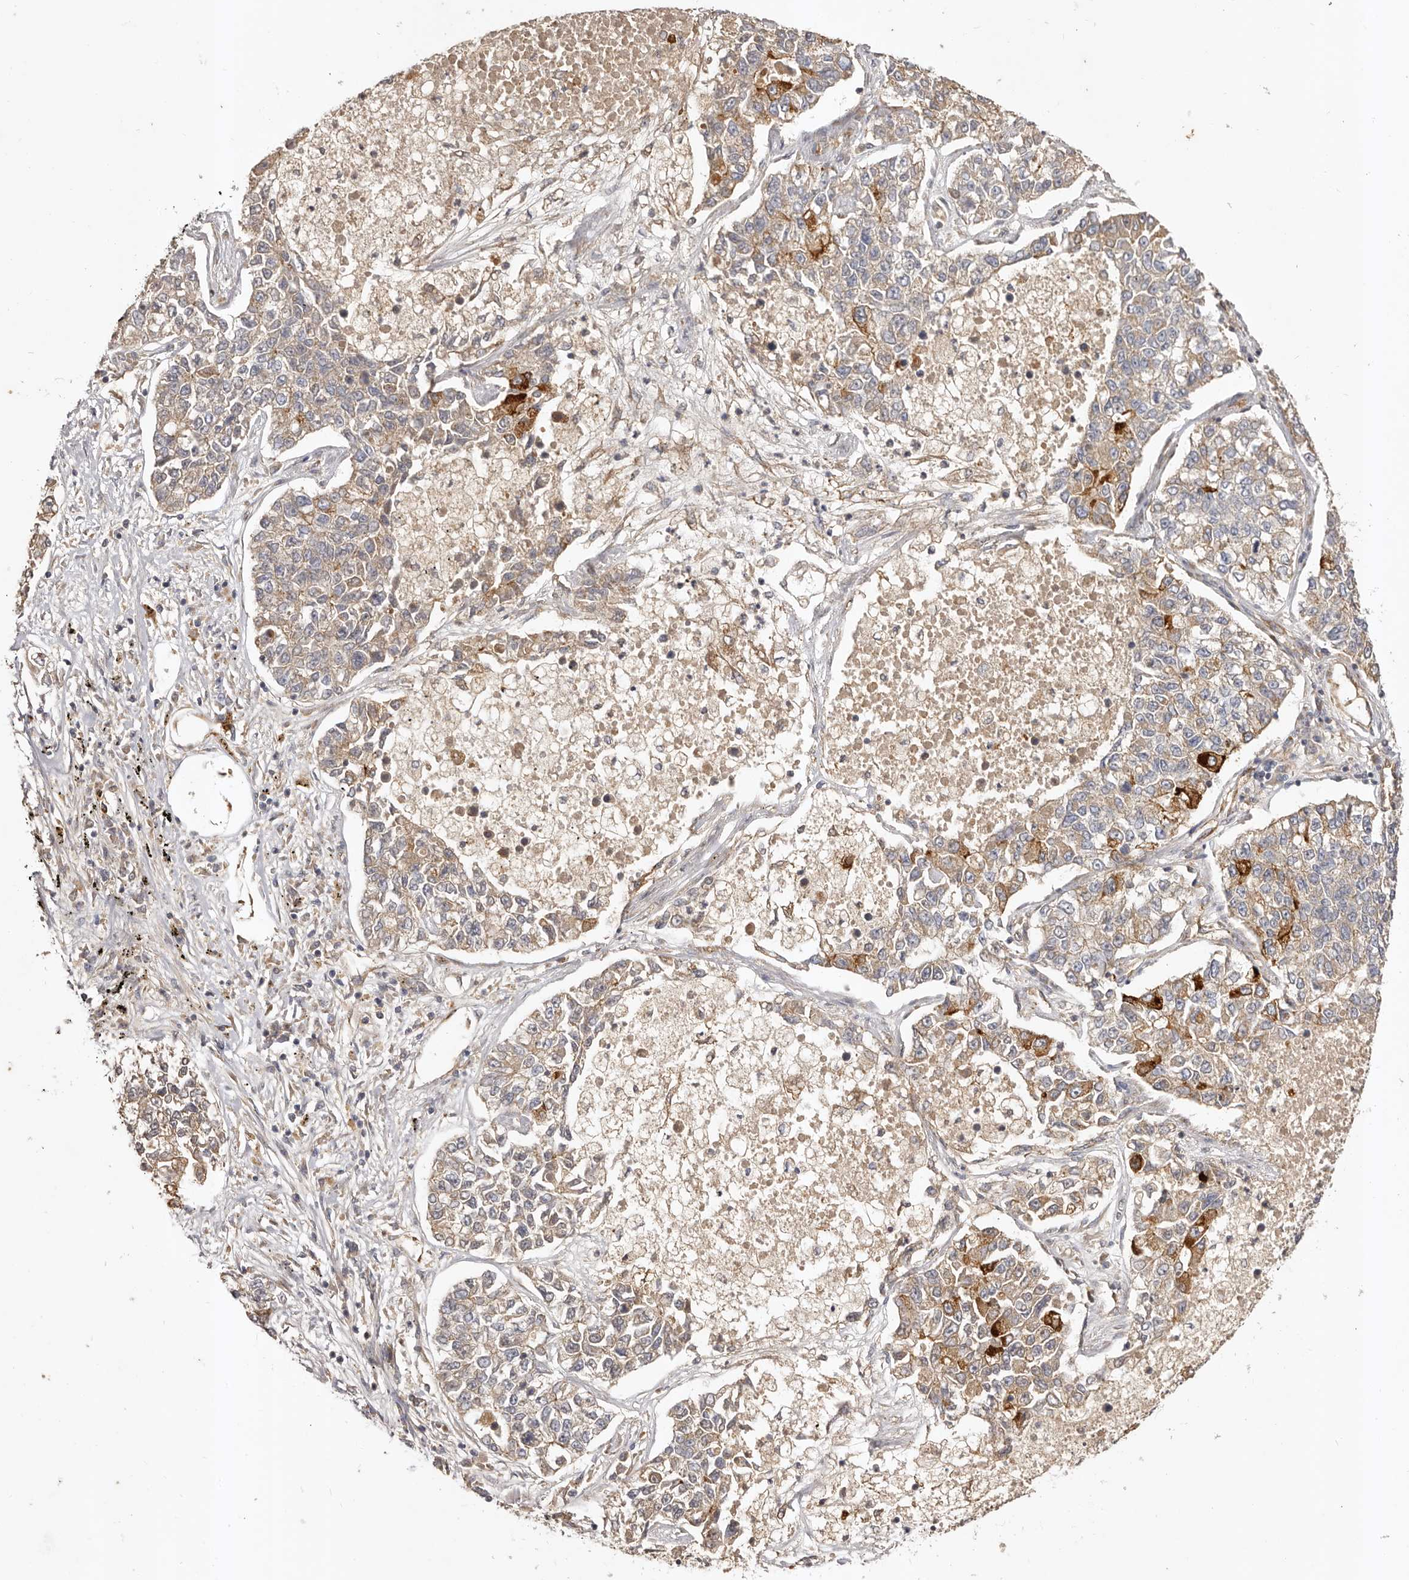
{"staining": {"intensity": "weak", "quantity": ">75%", "location": "cytoplasmic/membranous"}, "tissue": "lung cancer", "cell_type": "Tumor cells", "image_type": "cancer", "snomed": [{"axis": "morphology", "description": "Adenocarcinoma, NOS"}, {"axis": "topography", "description": "Lung"}], "caption": "Lung cancer (adenocarcinoma) stained with a brown dye exhibits weak cytoplasmic/membranous positive expression in approximately >75% of tumor cells.", "gene": "ADAMTS9", "patient": {"sex": "male", "age": 49}}